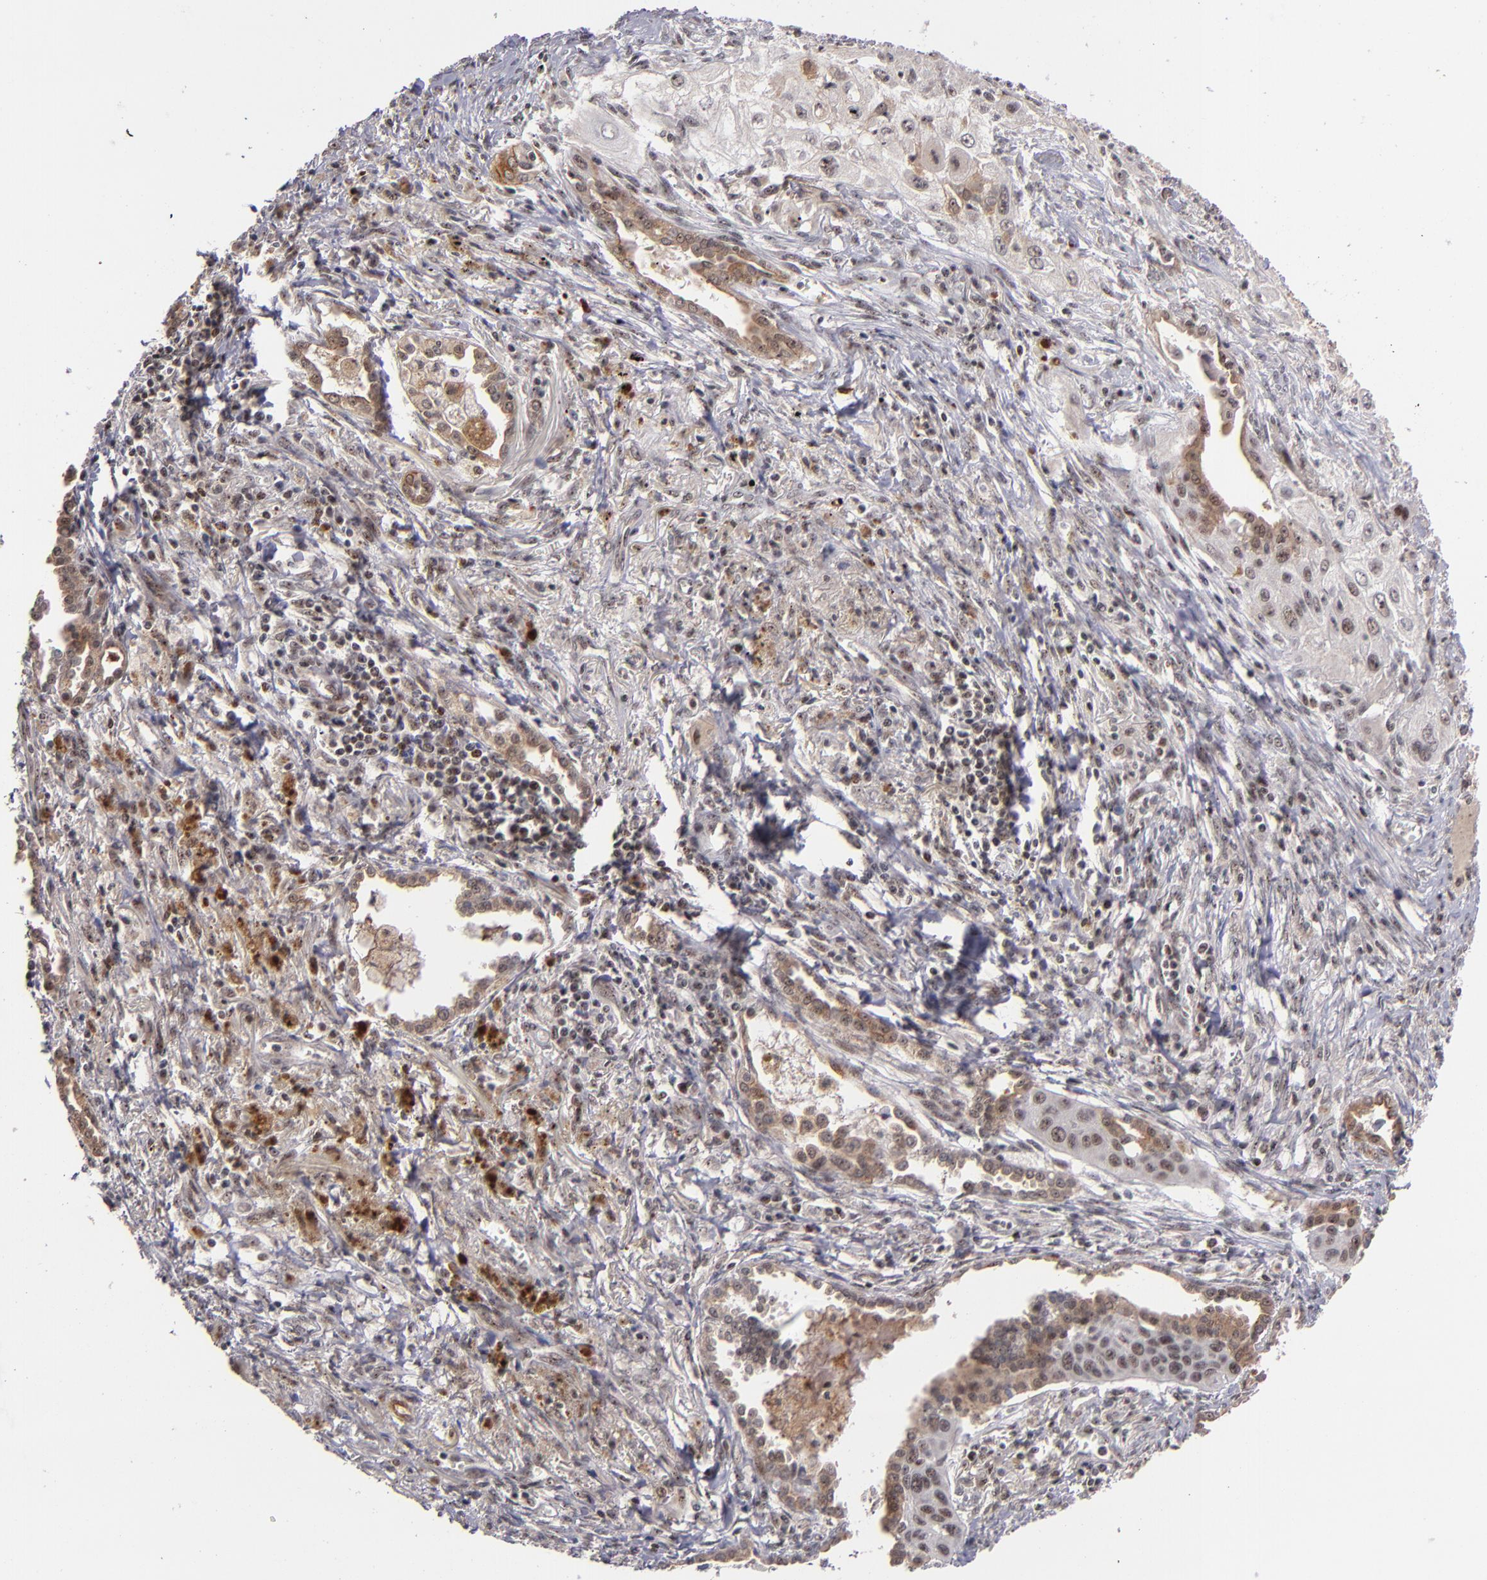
{"staining": {"intensity": "weak", "quantity": ">75%", "location": "cytoplasmic/membranous,nuclear"}, "tissue": "lung cancer", "cell_type": "Tumor cells", "image_type": "cancer", "snomed": [{"axis": "morphology", "description": "Squamous cell carcinoma, NOS"}, {"axis": "topography", "description": "Lung"}], "caption": "The micrograph reveals staining of lung squamous cell carcinoma, revealing weak cytoplasmic/membranous and nuclear protein staining (brown color) within tumor cells. The staining was performed using DAB (3,3'-diaminobenzidine), with brown indicating positive protein expression. Nuclei are stained blue with hematoxylin.", "gene": "PCNX4", "patient": {"sex": "male", "age": 71}}